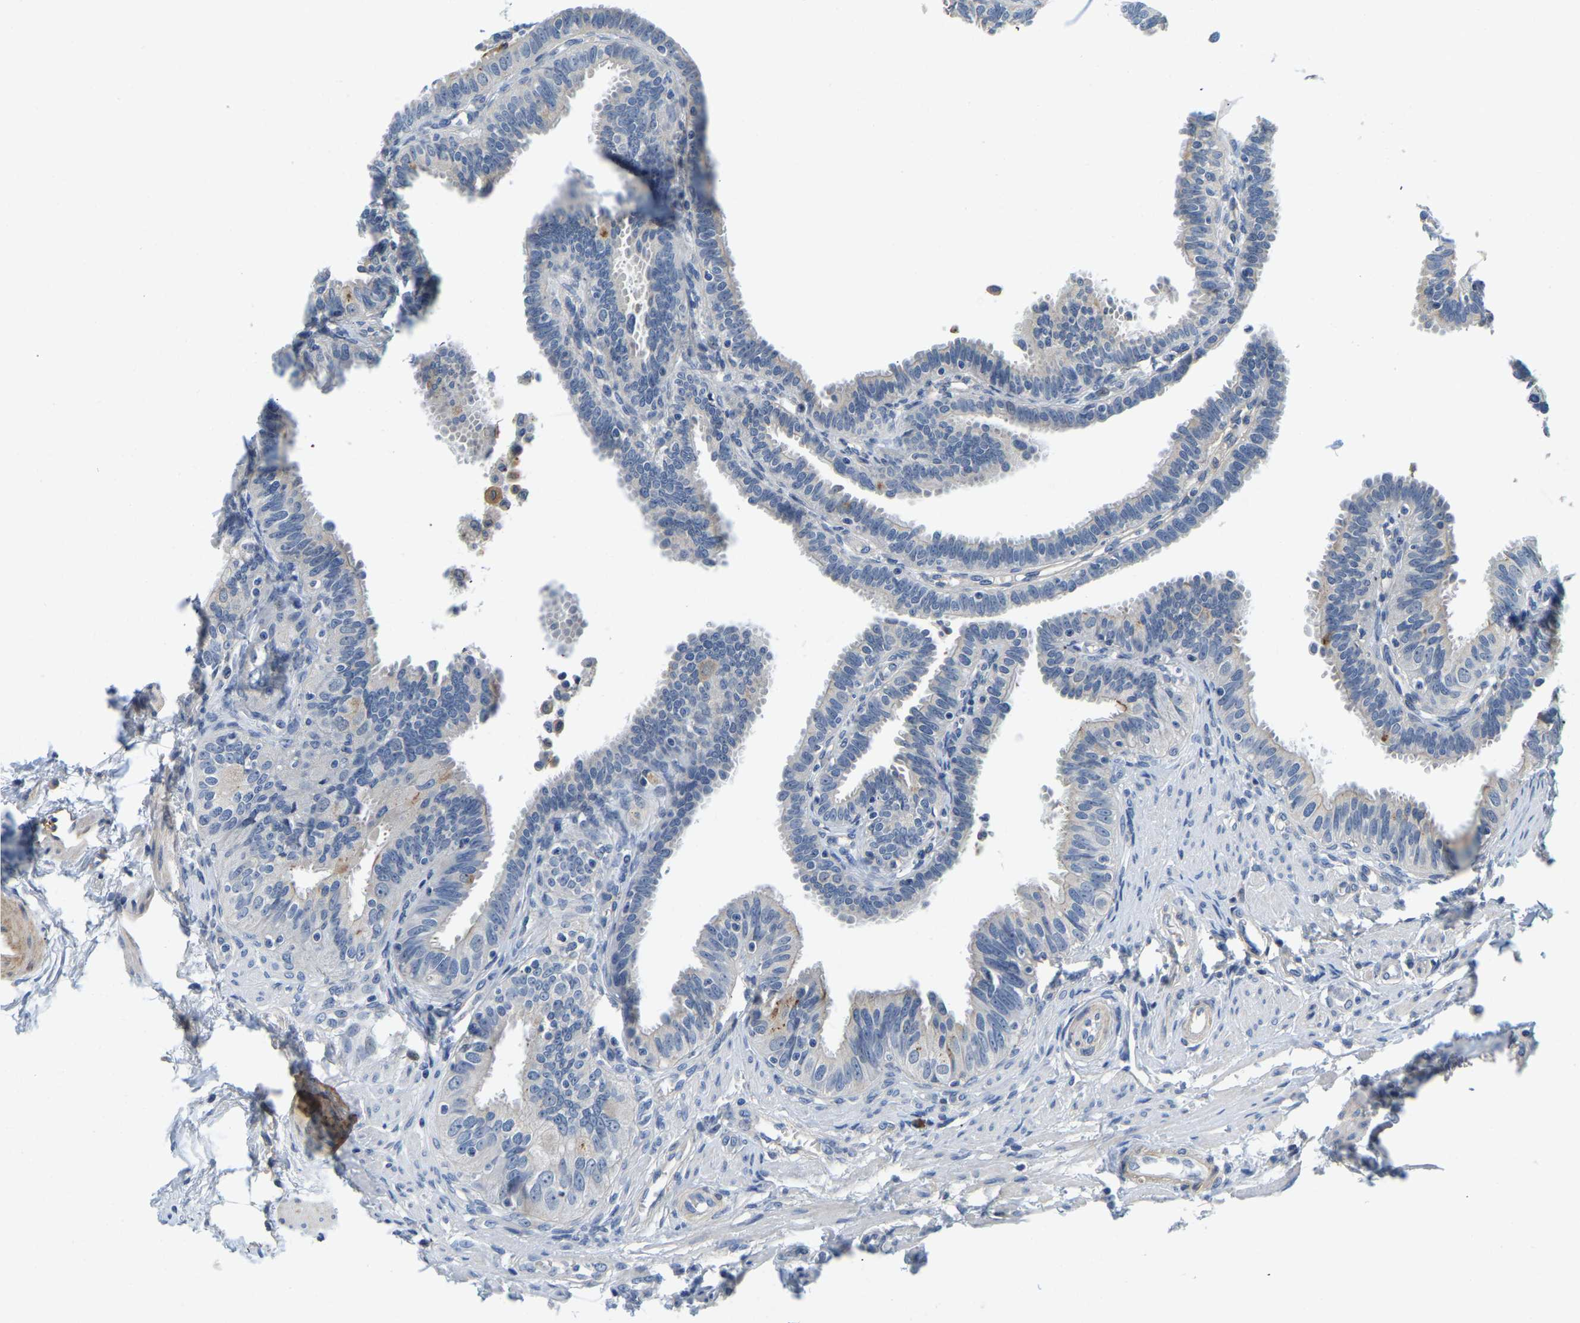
{"staining": {"intensity": "negative", "quantity": "none", "location": "none"}, "tissue": "fallopian tube", "cell_type": "Glandular cells", "image_type": "normal", "snomed": [{"axis": "morphology", "description": "Normal tissue, NOS"}, {"axis": "topography", "description": "Fallopian tube"}, {"axis": "topography", "description": "Placenta"}], "caption": "DAB (3,3'-diaminobenzidine) immunohistochemical staining of benign fallopian tube shows no significant positivity in glandular cells. The staining is performed using DAB brown chromogen with nuclei counter-stained in using hematoxylin.", "gene": "LIAS", "patient": {"sex": "female", "age": 34}}